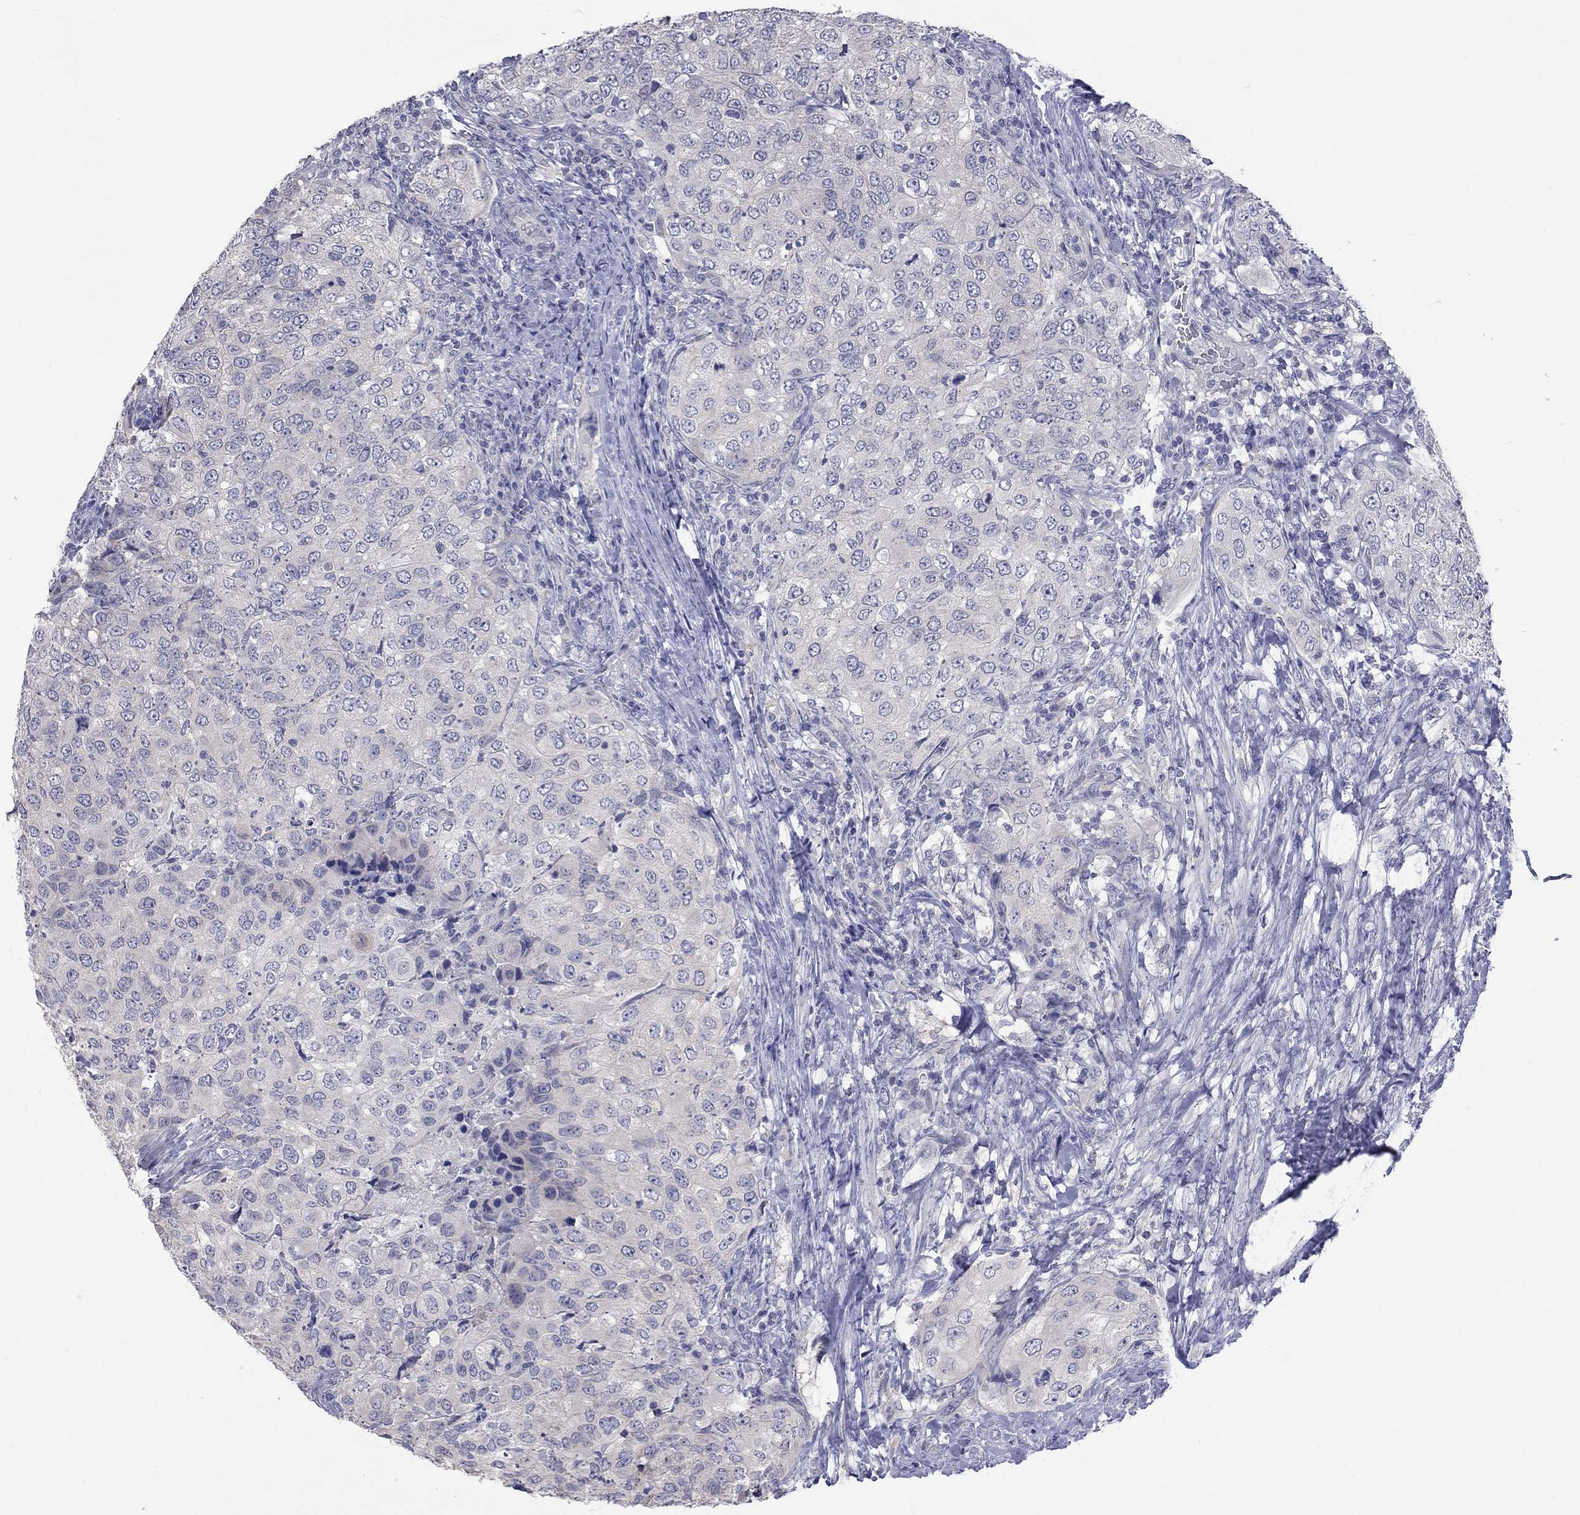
{"staining": {"intensity": "negative", "quantity": "none", "location": "none"}, "tissue": "urothelial cancer", "cell_type": "Tumor cells", "image_type": "cancer", "snomed": [{"axis": "morphology", "description": "Urothelial carcinoma, High grade"}, {"axis": "topography", "description": "Urinary bladder"}], "caption": "This is an IHC histopathology image of human urothelial cancer. There is no positivity in tumor cells.", "gene": "HYLS1", "patient": {"sex": "female", "age": 78}}